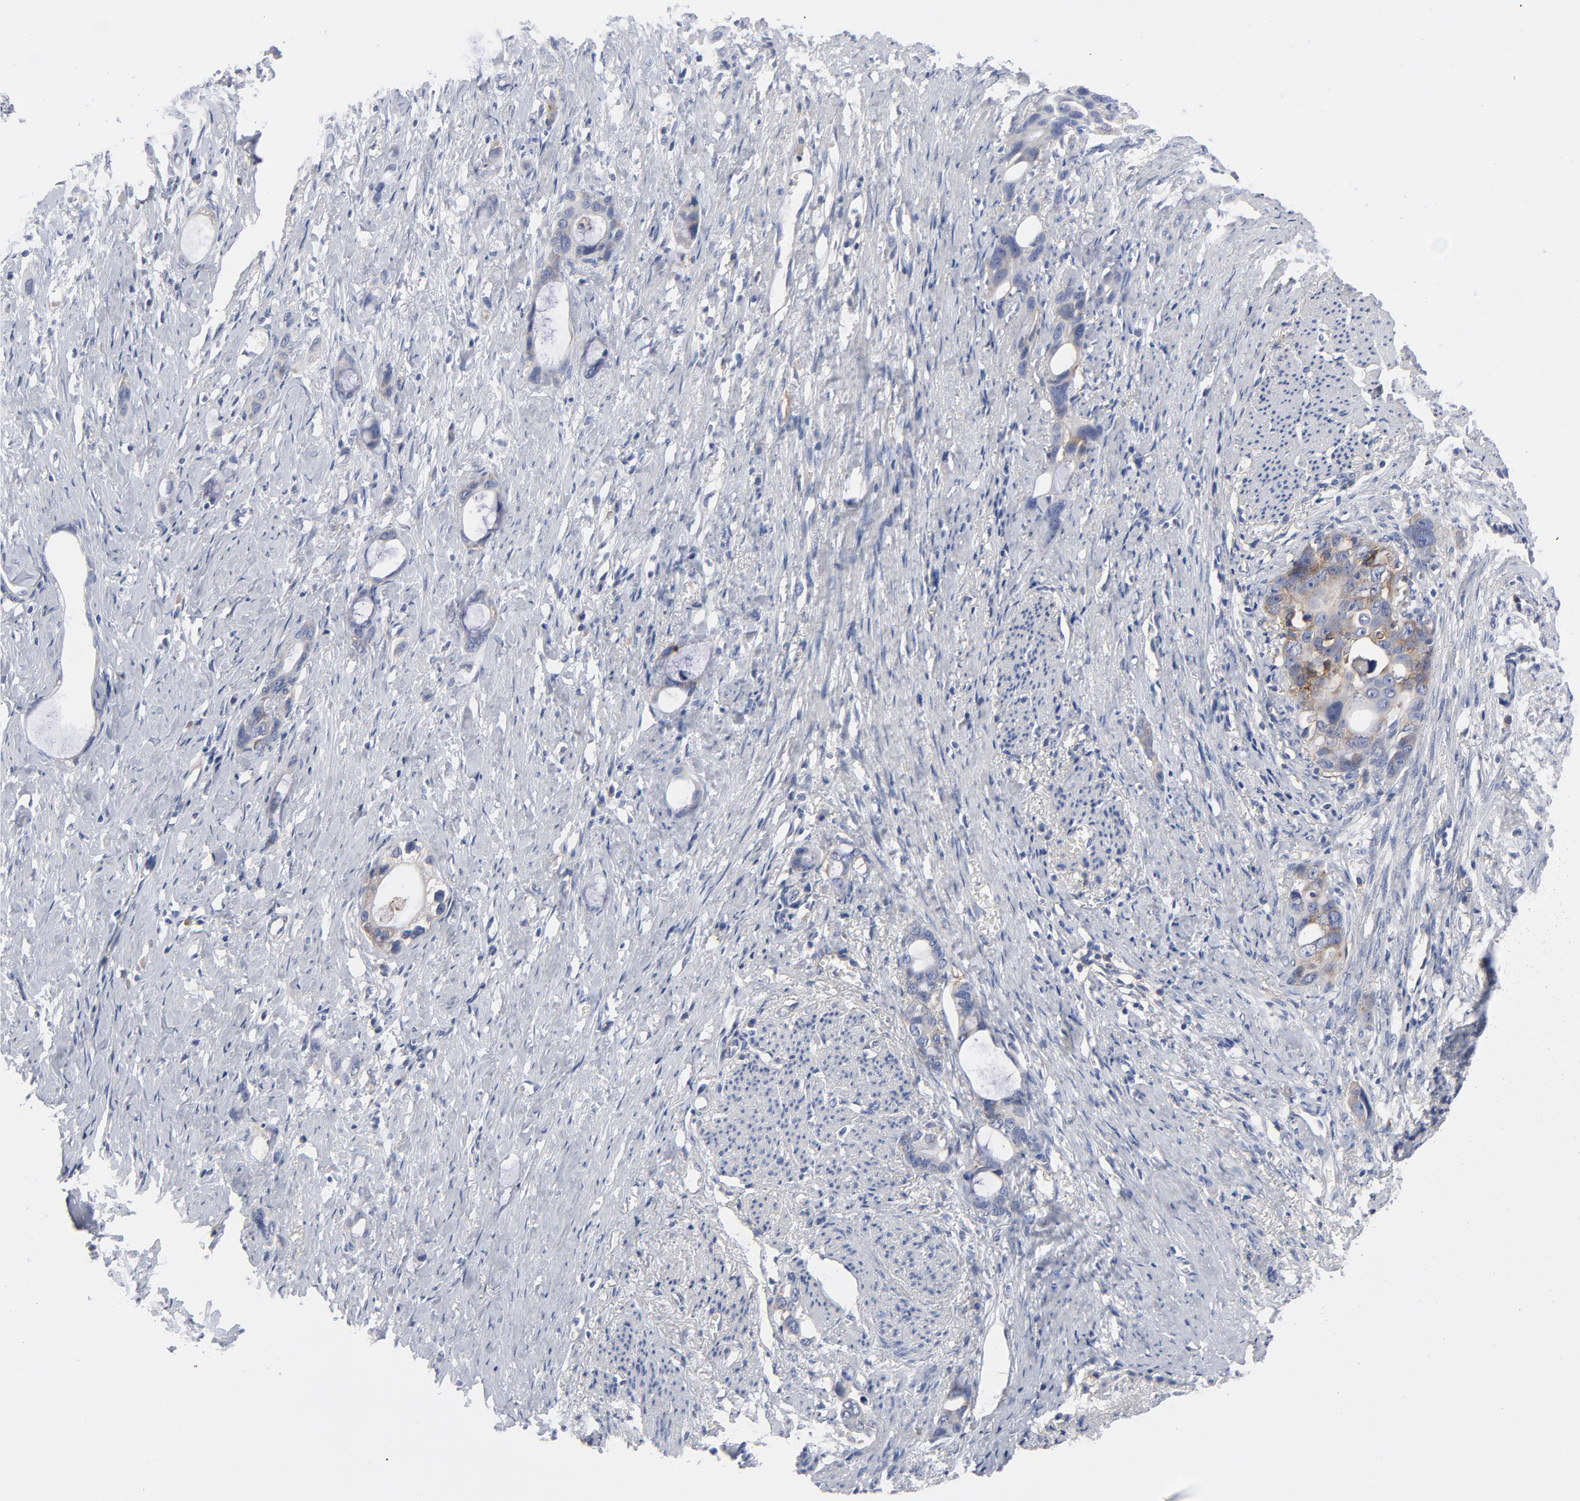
{"staining": {"intensity": "moderate", "quantity": "<25%", "location": "cytoplasmic/membranous"}, "tissue": "stomach cancer", "cell_type": "Tumor cells", "image_type": "cancer", "snomed": [{"axis": "morphology", "description": "Adenocarcinoma, NOS"}, {"axis": "topography", "description": "Stomach"}], "caption": "A brown stain labels moderate cytoplasmic/membranous positivity of a protein in stomach adenocarcinoma tumor cells.", "gene": "CD86", "patient": {"sex": "female", "age": 75}}